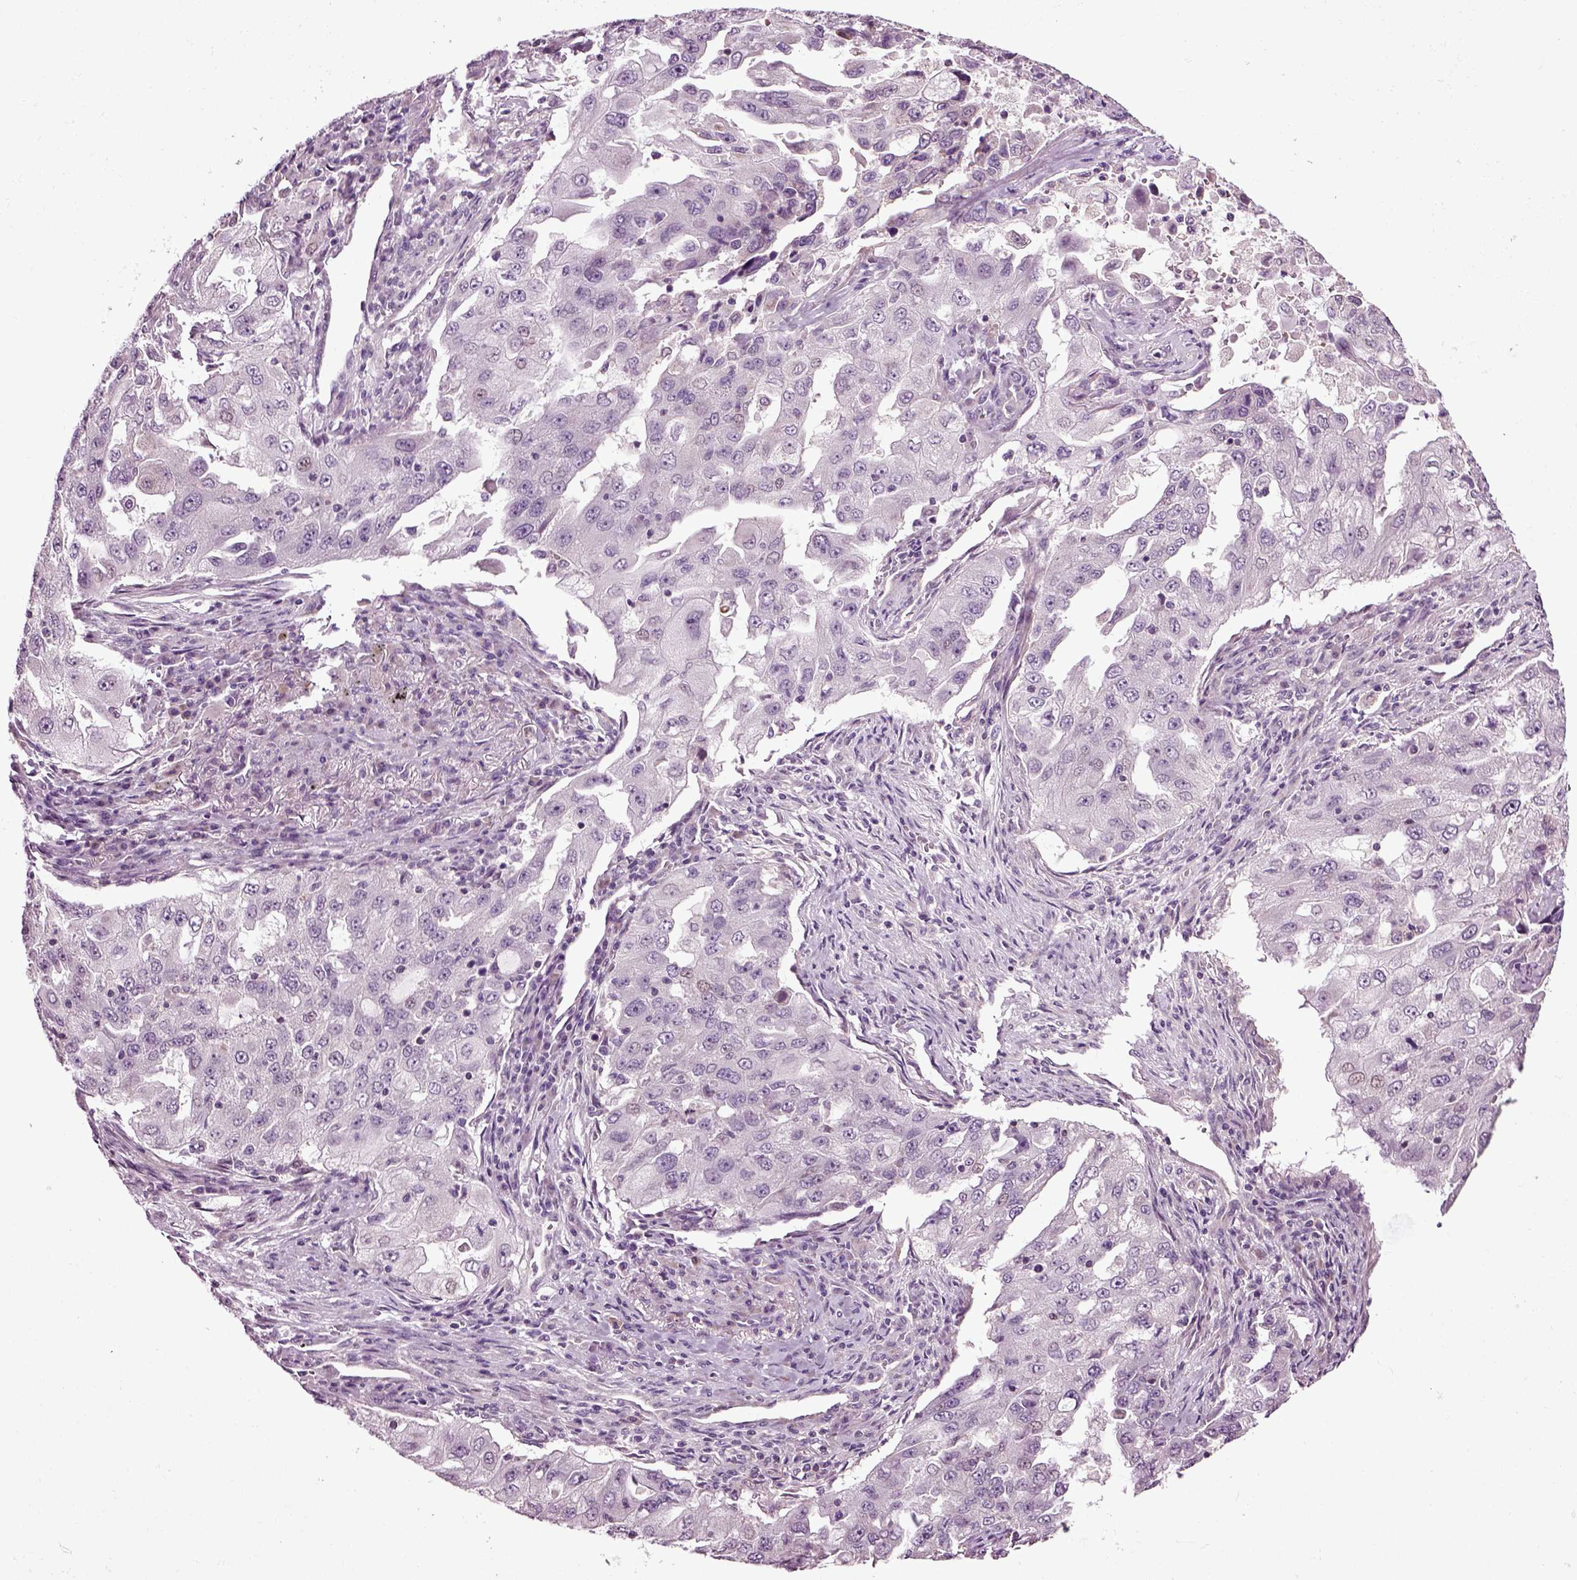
{"staining": {"intensity": "negative", "quantity": "none", "location": "none"}, "tissue": "lung cancer", "cell_type": "Tumor cells", "image_type": "cancer", "snomed": [{"axis": "morphology", "description": "Adenocarcinoma, NOS"}, {"axis": "topography", "description": "Lung"}], "caption": "Tumor cells are negative for brown protein staining in adenocarcinoma (lung).", "gene": "HAGHL", "patient": {"sex": "female", "age": 61}}